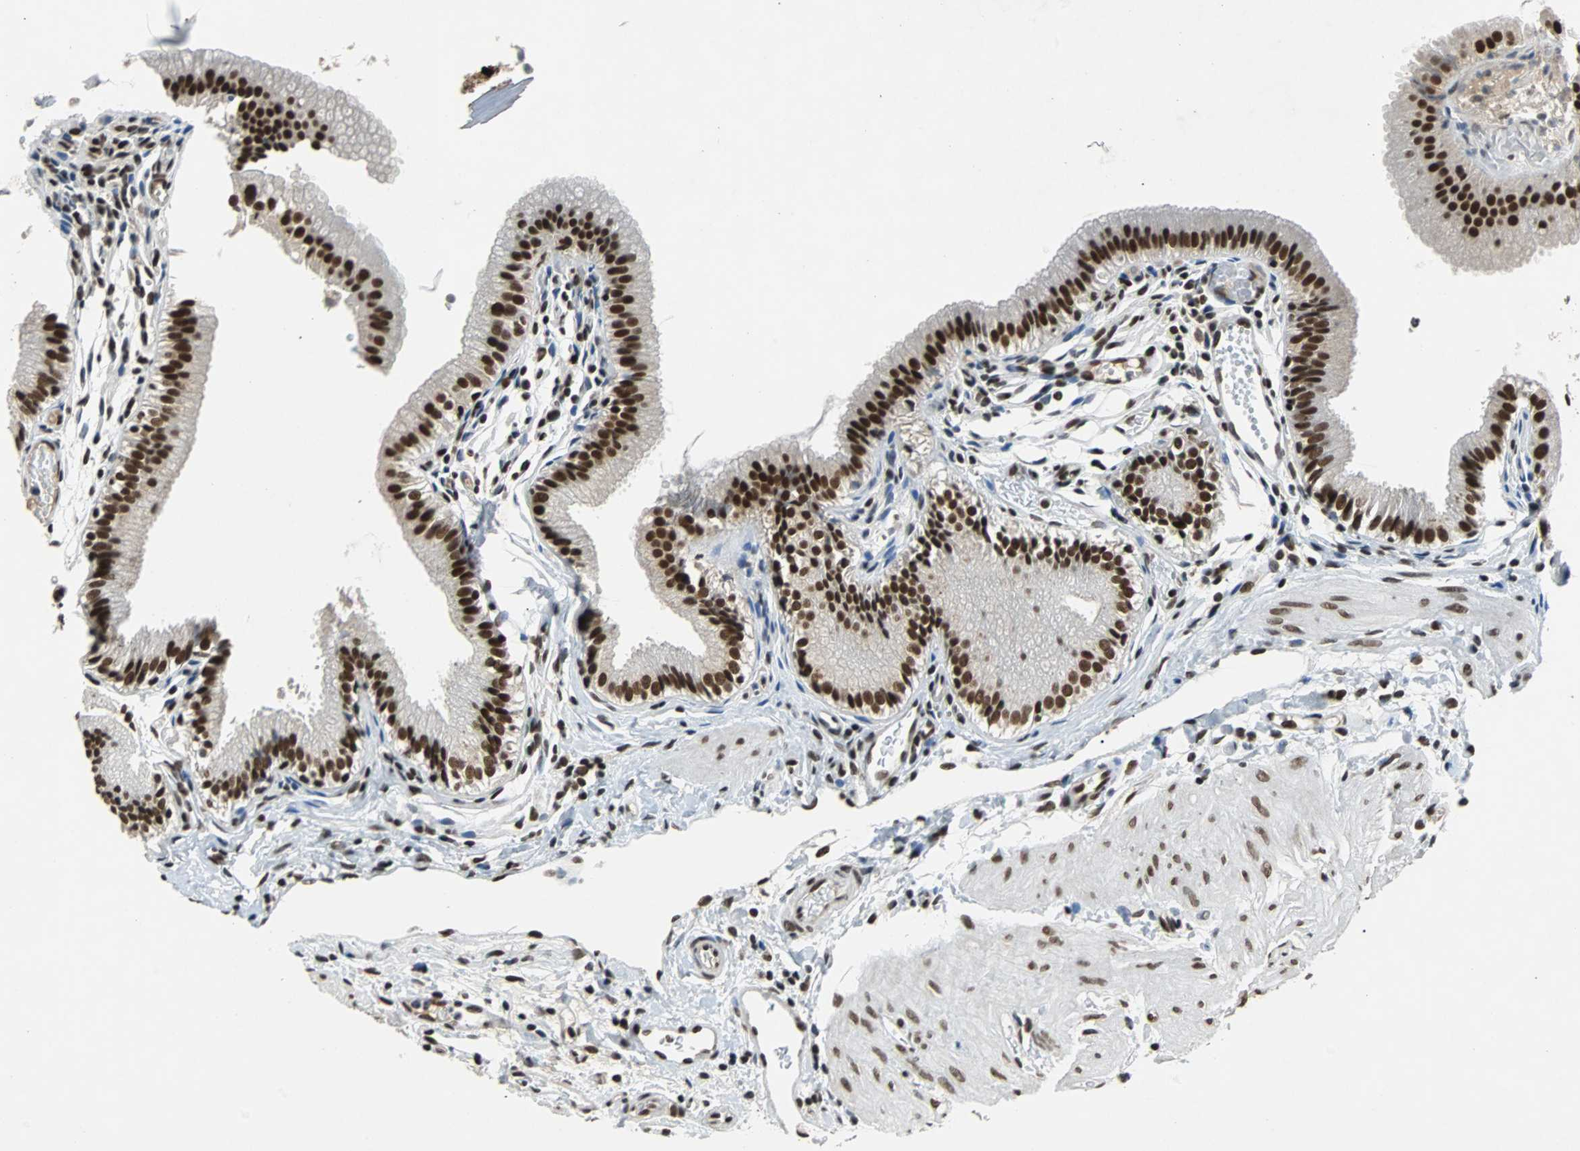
{"staining": {"intensity": "strong", "quantity": ">75%", "location": "nuclear"}, "tissue": "gallbladder", "cell_type": "Glandular cells", "image_type": "normal", "snomed": [{"axis": "morphology", "description": "Normal tissue, NOS"}, {"axis": "topography", "description": "Gallbladder"}], "caption": "Protein expression by immunohistochemistry shows strong nuclear staining in approximately >75% of glandular cells in unremarkable gallbladder.", "gene": "GATAD2A", "patient": {"sex": "female", "age": 26}}